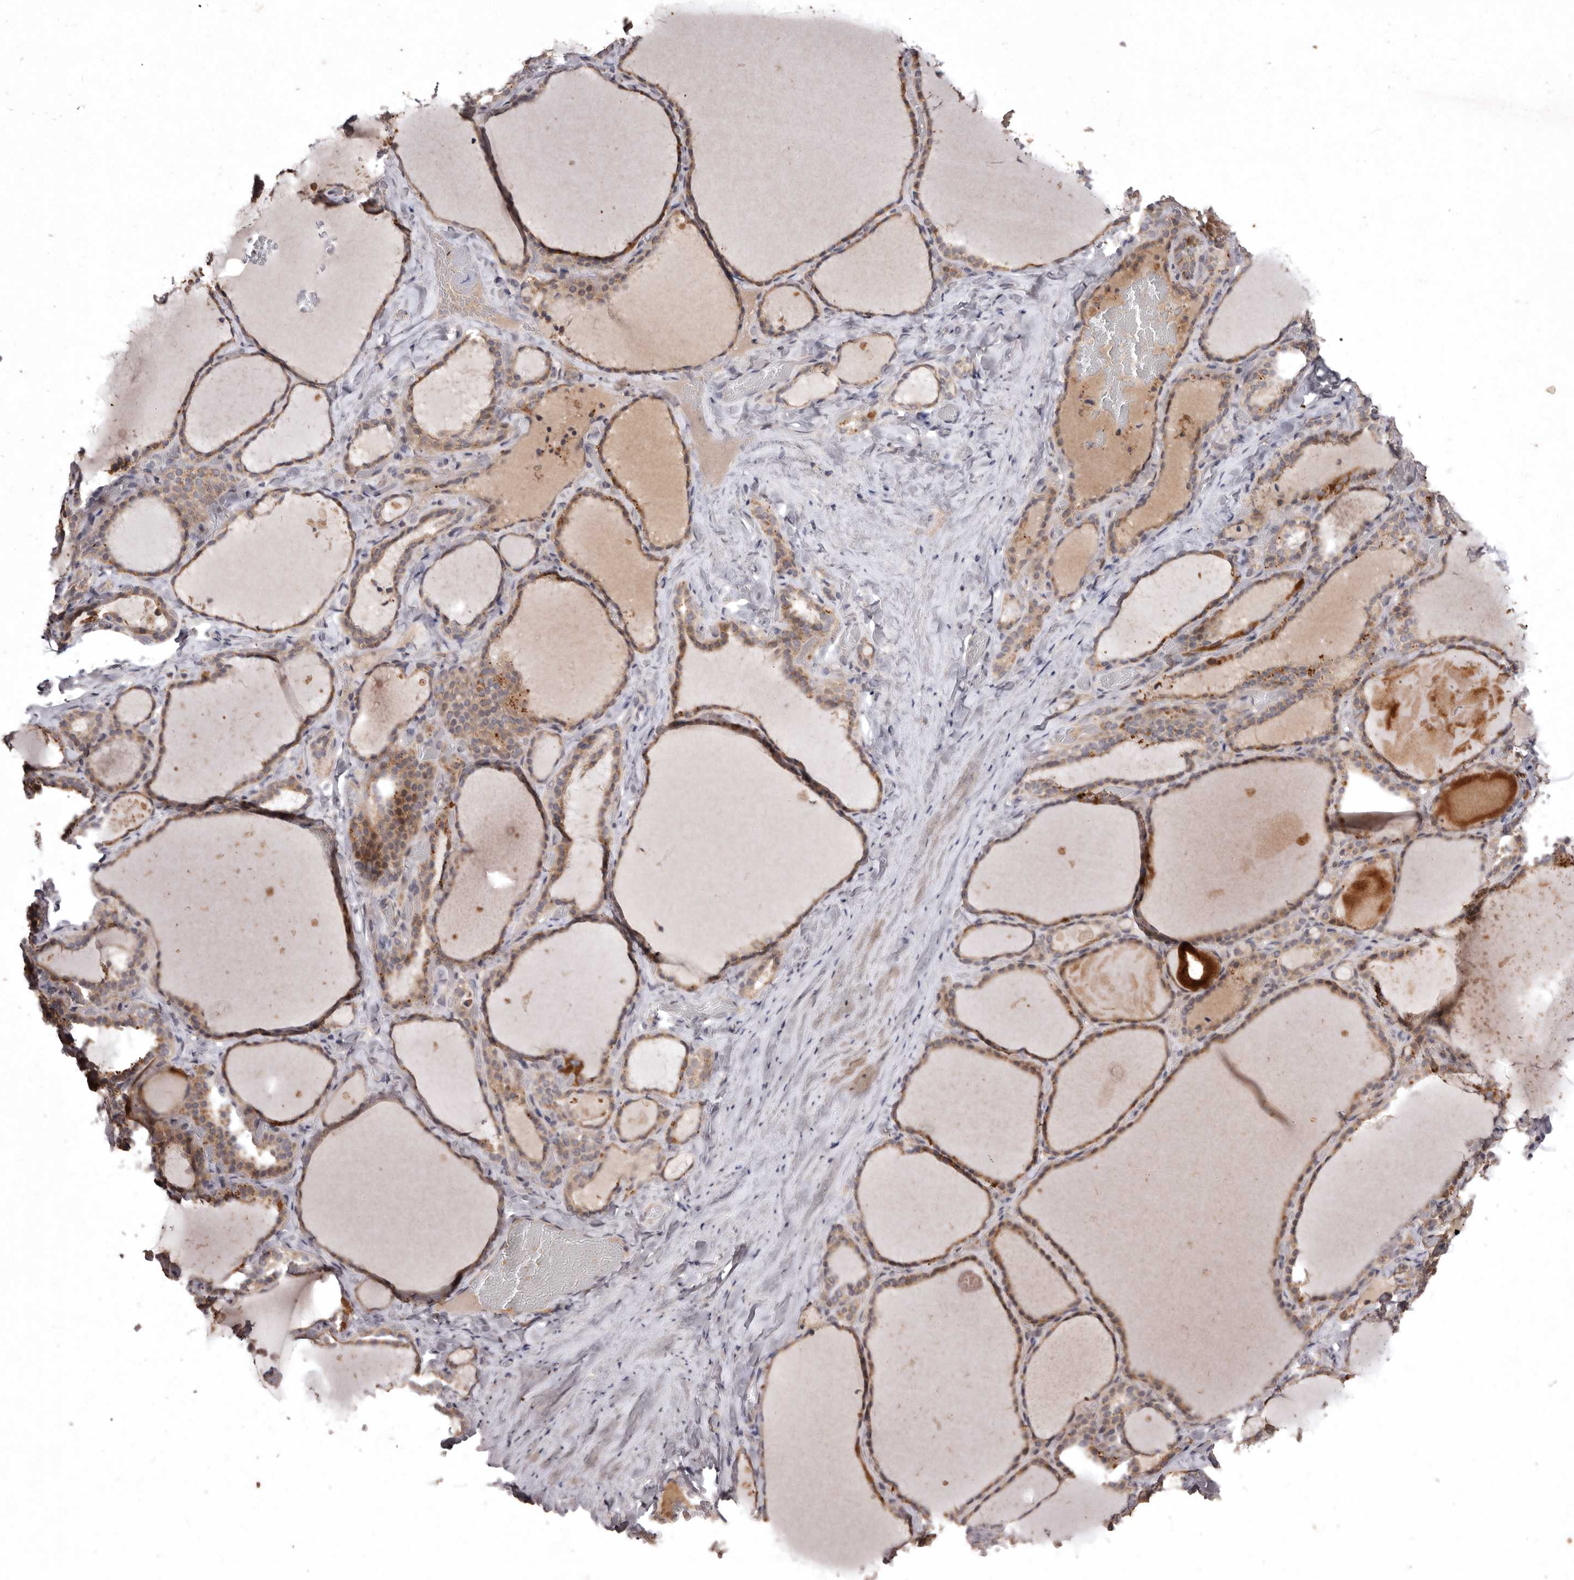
{"staining": {"intensity": "moderate", "quantity": ">75%", "location": "cytoplasmic/membranous"}, "tissue": "thyroid gland", "cell_type": "Glandular cells", "image_type": "normal", "snomed": [{"axis": "morphology", "description": "Normal tissue, NOS"}, {"axis": "topography", "description": "Thyroid gland"}], "caption": "Immunohistochemical staining of benign human thyroid gland demonstrates moderate cytoplasmic/membranous protein positivity in approximately >75% of glandular cells.", "gene": "FLAD1", "patient": {"sex": "female", "age": 22}}